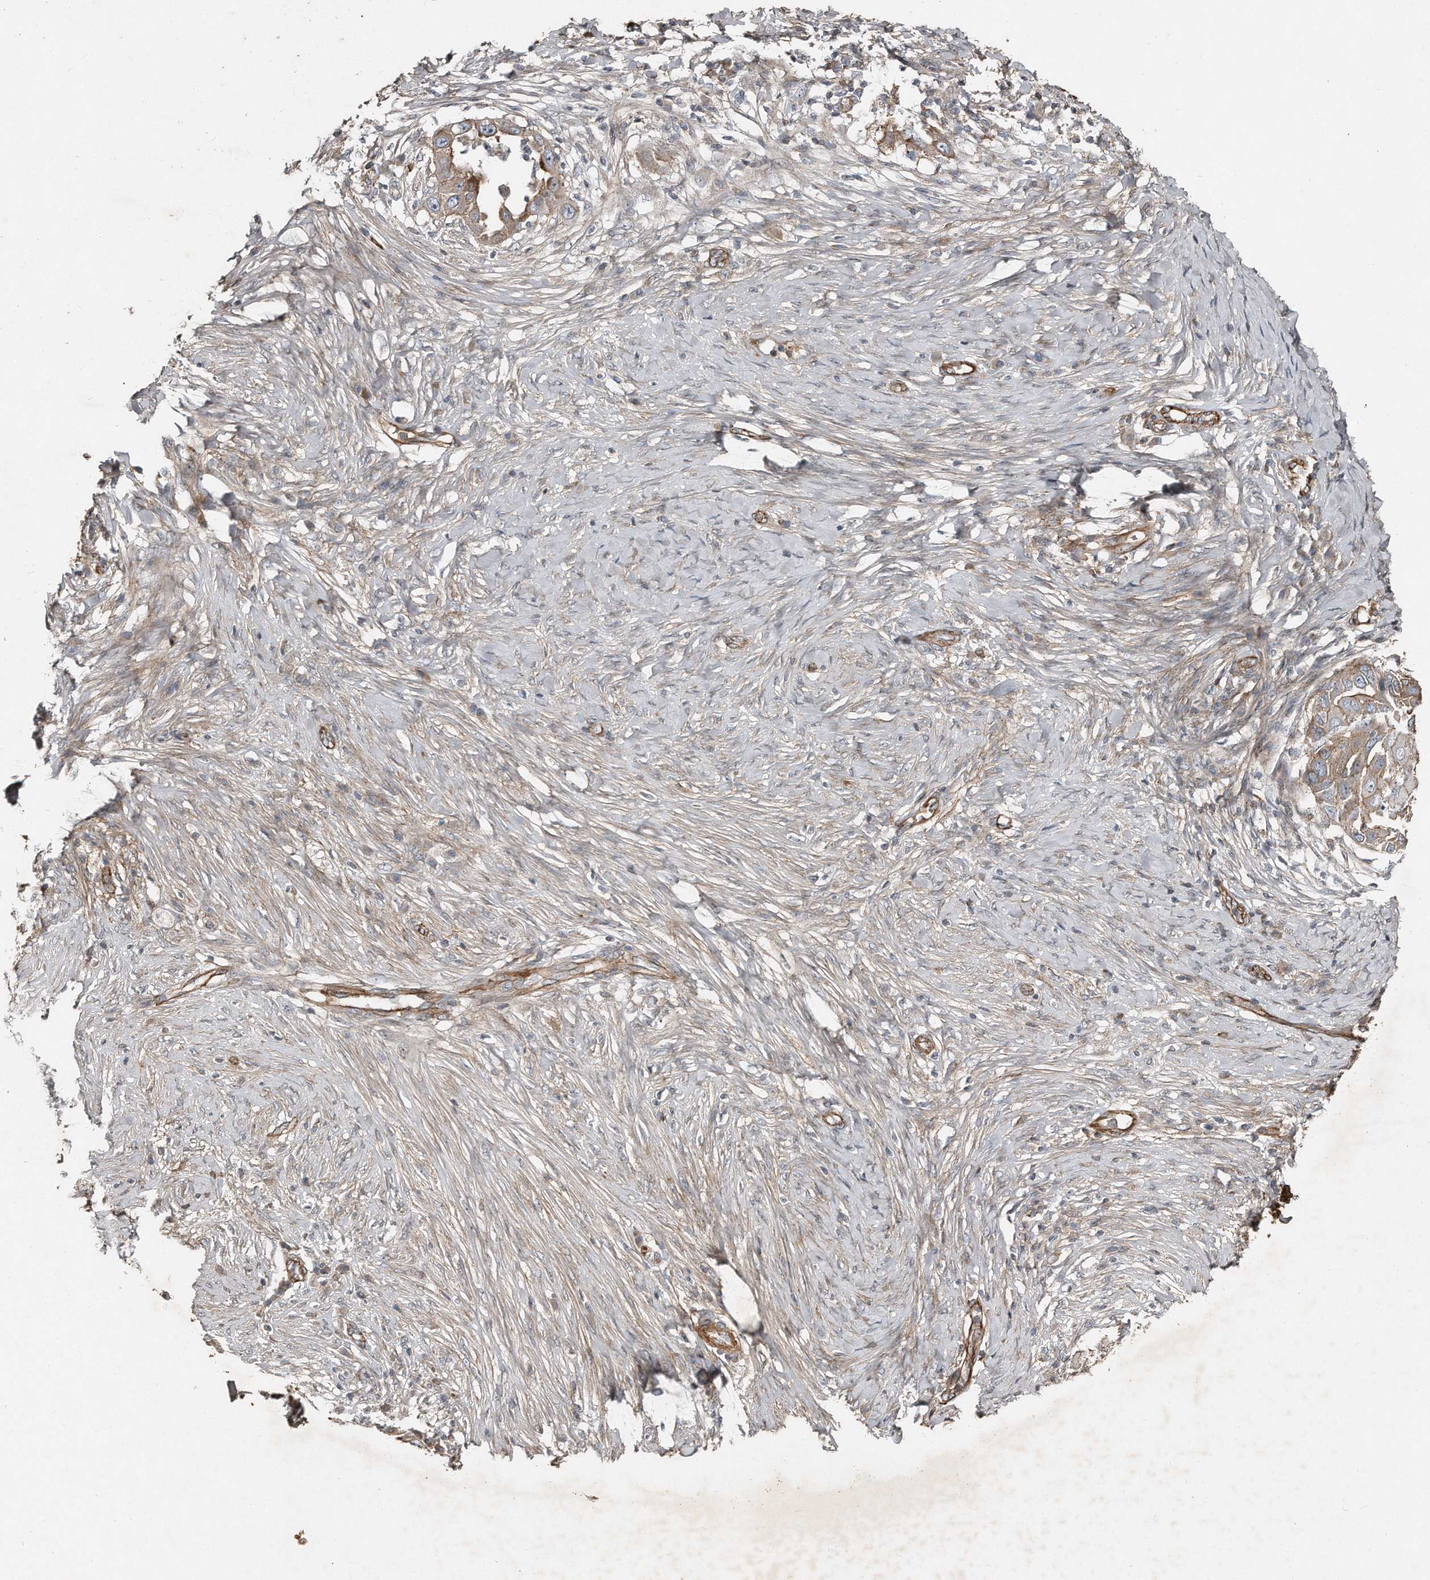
{"staining": {"intensity": "moderate", "quantity": ">75%", "location": "cytoplasmic/membranous"}, "tissue": "skin cancer", "cell_type": "Tumor cells", "image_type": "cancer", "snomed": [{"axis": "morphology", "description": "Squamous cell carcinoma, NOS"}, {"axis": "topography", "description": "Skin"}], "caption": "Tumor cells demonstrate medium levels of moderate cytoplasmic/membranous expression in approximately >75% of cells in skin cancer (squamous cell carcinoma). Ihc stains the protein in brown and the nuclei are stained blue.", "gene": "SNAP47", "patient": {"sex": "female", "age": 44}}